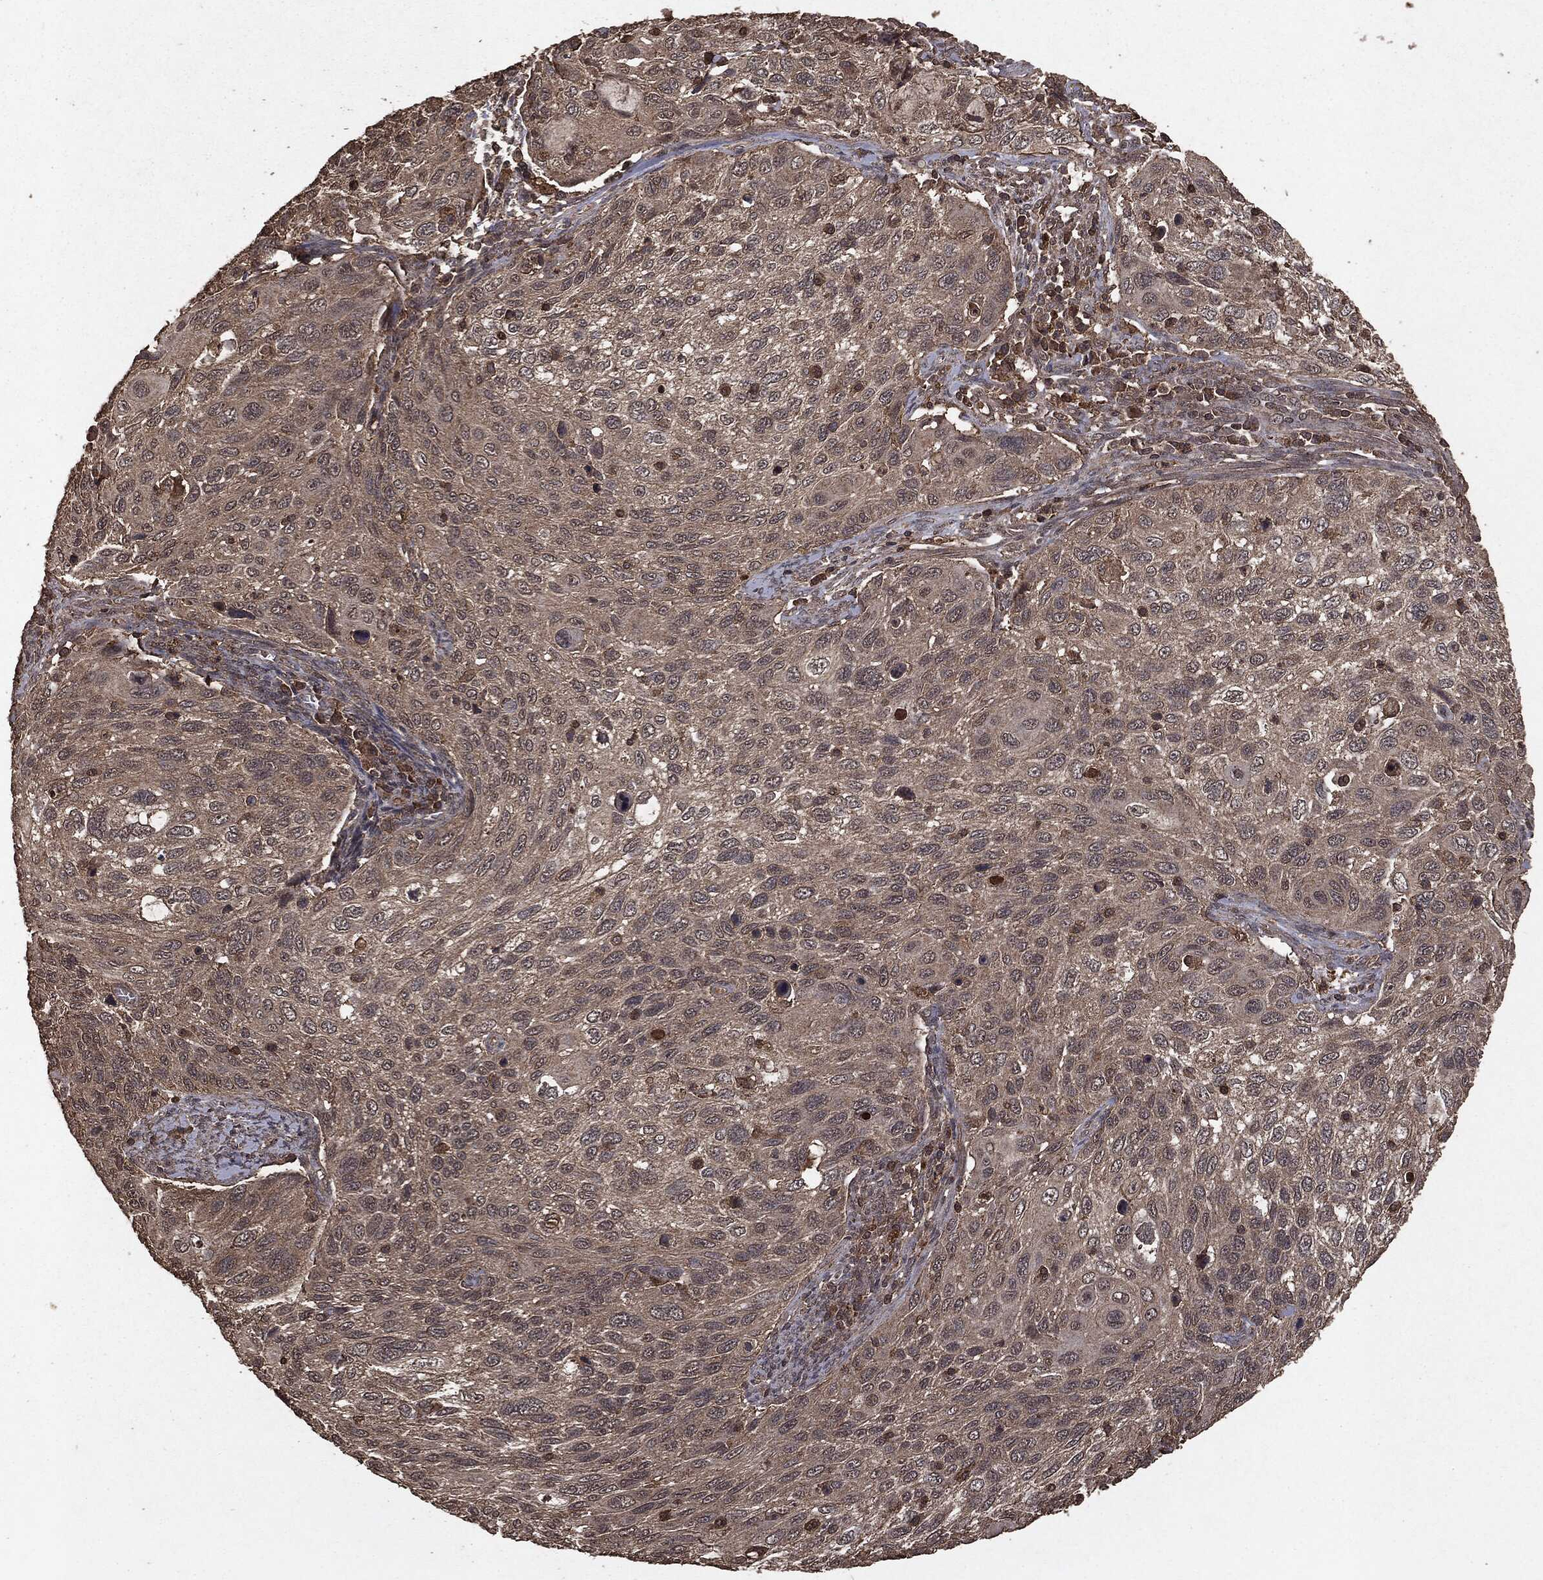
{"staining": {"intensity": "negative", "quantity": "none", "location": "none"}, "tissue": "cervical cancer", "cell_type": "Tumor cells", "image_type": "cancer", "snomed": [{"axis": "morphology", "description": "Squamous cell carcinoma, NOS"}, {"axis": "topography", "description": "Cervix"}], "caption": "High power microscopy photomicrograph of an immunohistochemistry micrograph of cervical cancer, revealing no significant expression in tumor cells.", "gene": "NME1", "patient": {"sex": "female", "age": 70}}